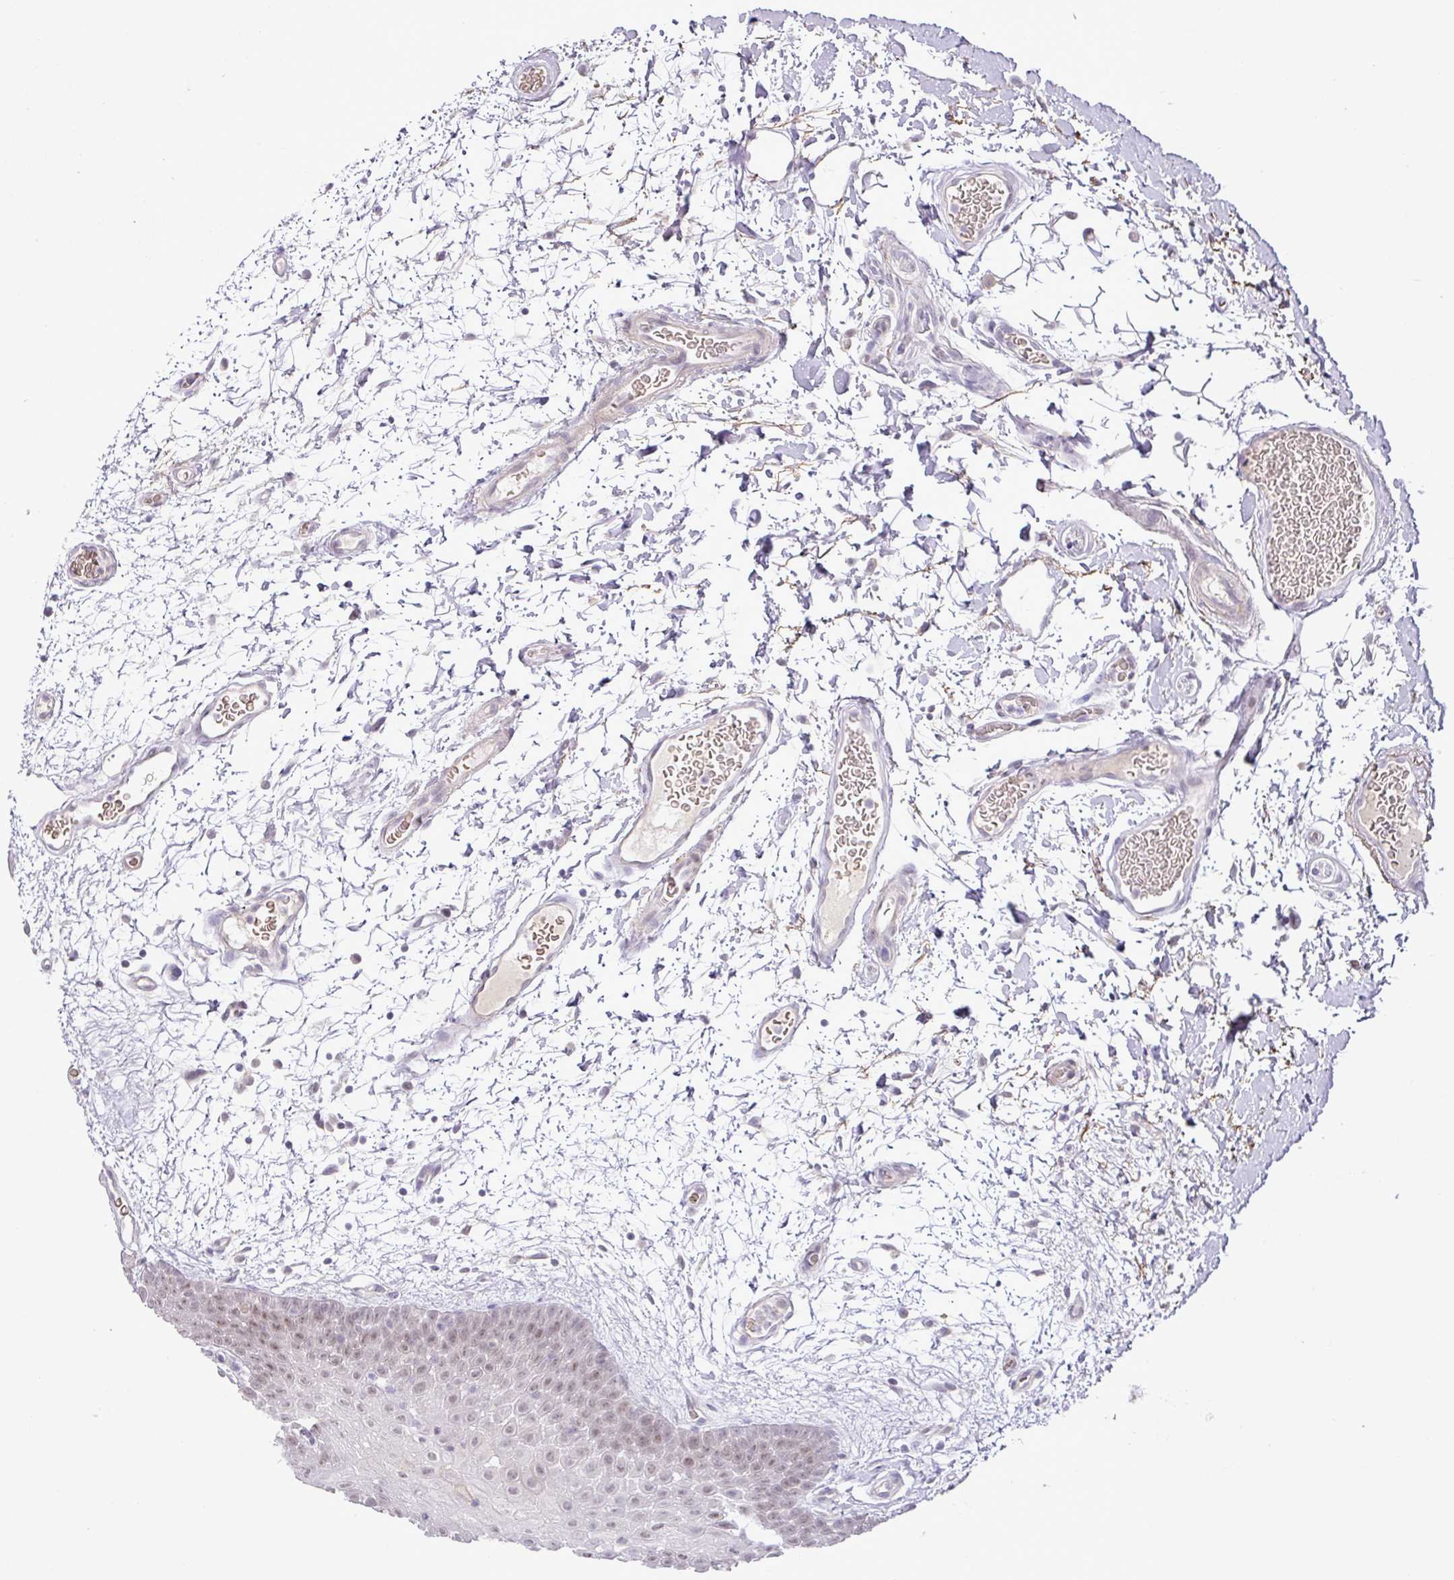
{"staining": {"intensity": "moderate", "quantity": "25%-75%", "location": "cytoplasmic/membranous,nuclear"}, "tissue": "oral mucosa", "cell_type": "Squamous epithelial cells", "image_type": "normal", "snomed": [{"axis": "morphology", "description": "Normal tissue, NOS"}, {"axis": "morphology", "description": "Squamous cell carcinoma, NOS"}, {"axis": "topography", "description": "Oral tissue"}, {"axis": "topography", "description": "Tounge, NOS"}, {"axis": "topography", "description": "Head-Neck"}], "caption": "About 25%-75% of squamous epithelial cells in benign oral mucosa show moderate cytoplasmic/membranous,nuclear protein expression as visualized by brown immunohistochemical staining.", "gene": "PARP2", "patient": {"sex": "male", "age": 76}}